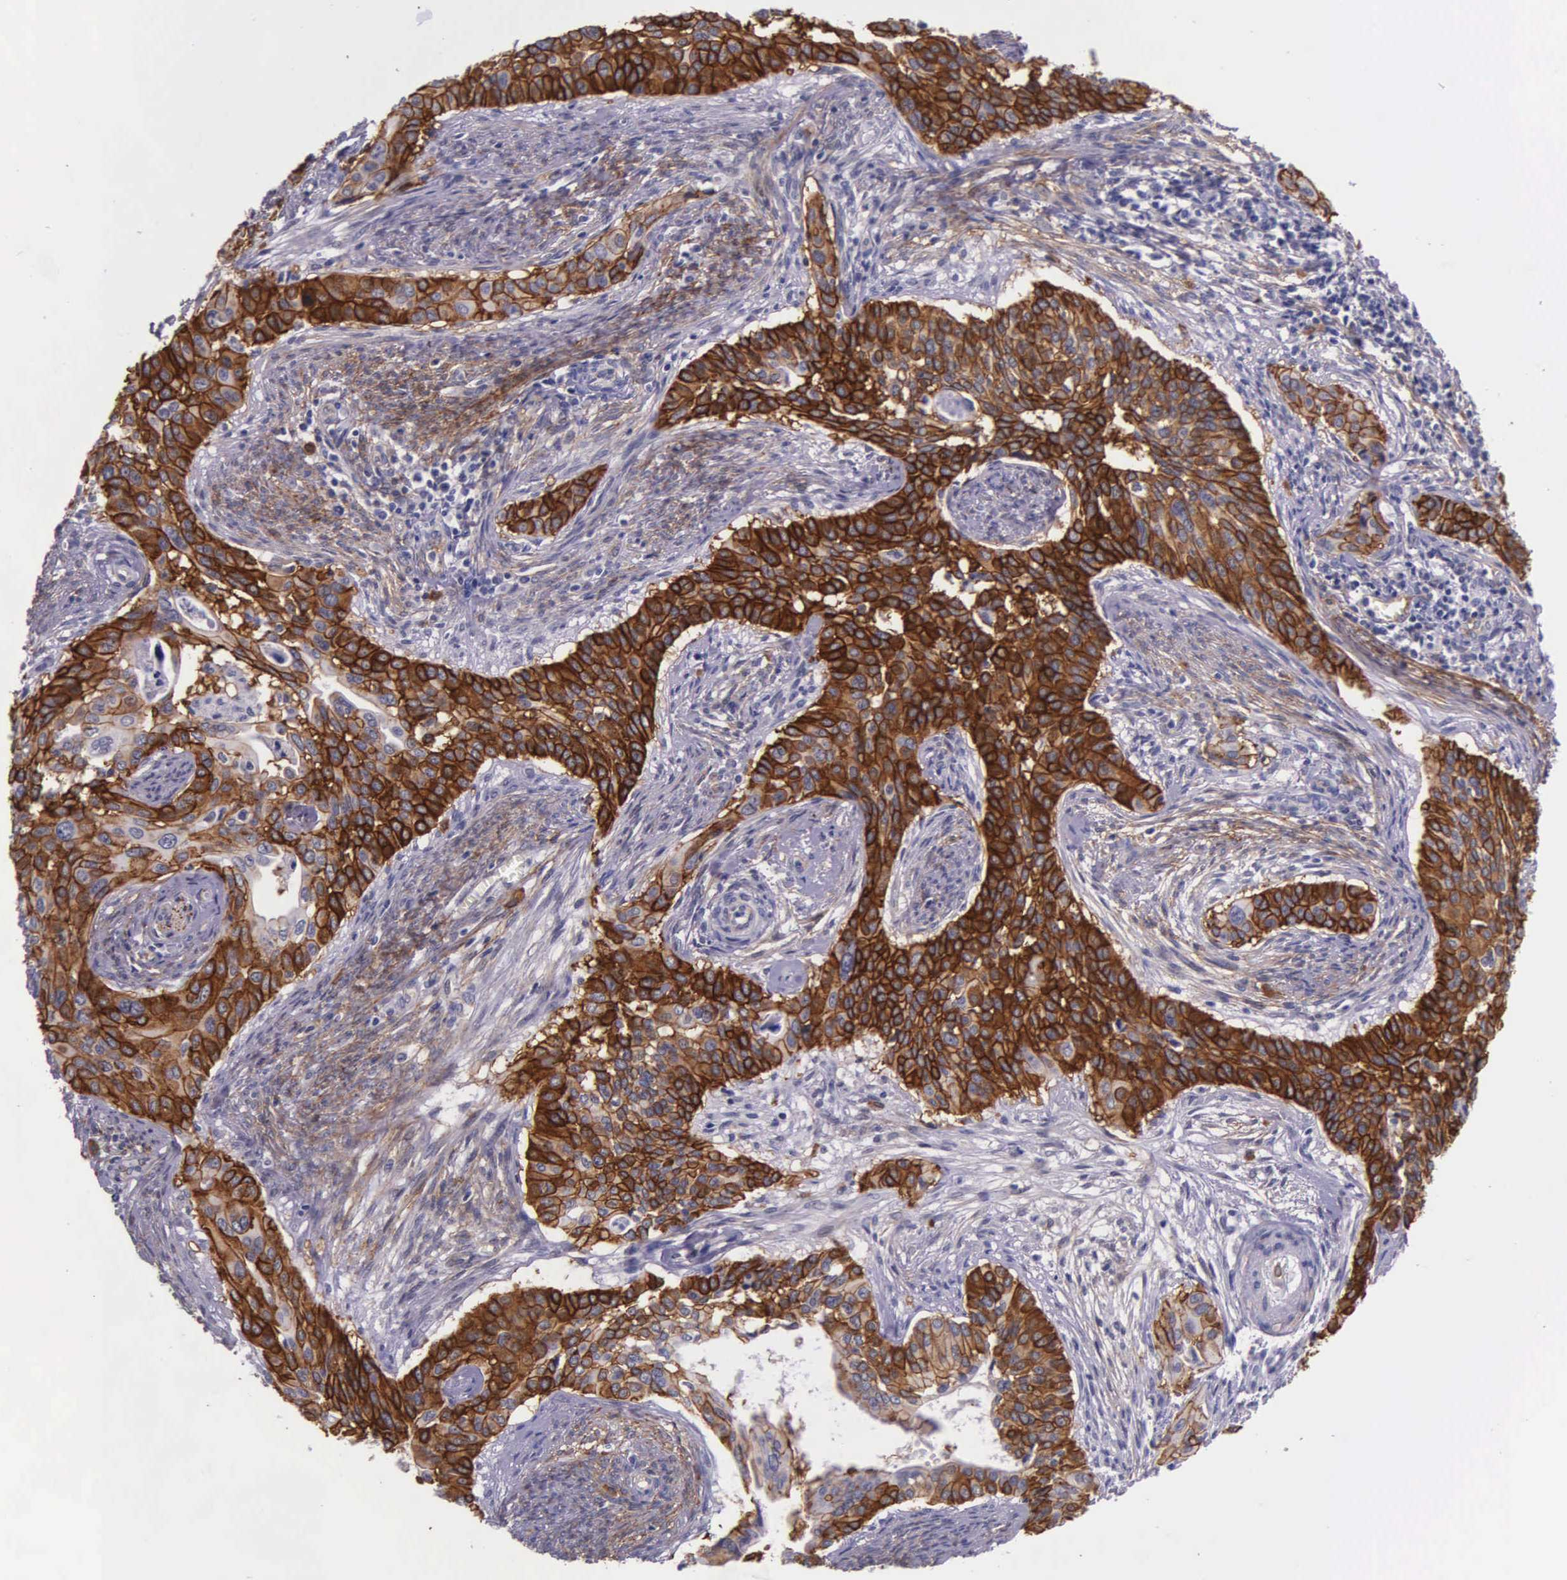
{"staining": {"intensity": "strong", "quantity": ">75%", "location": "cytoplasmic/membranous"}, "tissue": "cervical cancer", "cell_type": "Tumor cells", "image_type": "cancer", "snomed": [{"axis": "morphology", "description": "Squamous cell carcinoma, NOS"}, {"axis": "topography", "description": "Cervix"}], "caption": "DAB (3,3'-diaminobenzidine) immunohistochemical staining of cervical squamous cell carcinoma reveals strong cytoplasmic/membranous protein expression in about >75% of tumor cells.", "gene": "AHNAK2", "patient": {"sex": "female", "age": 34}}